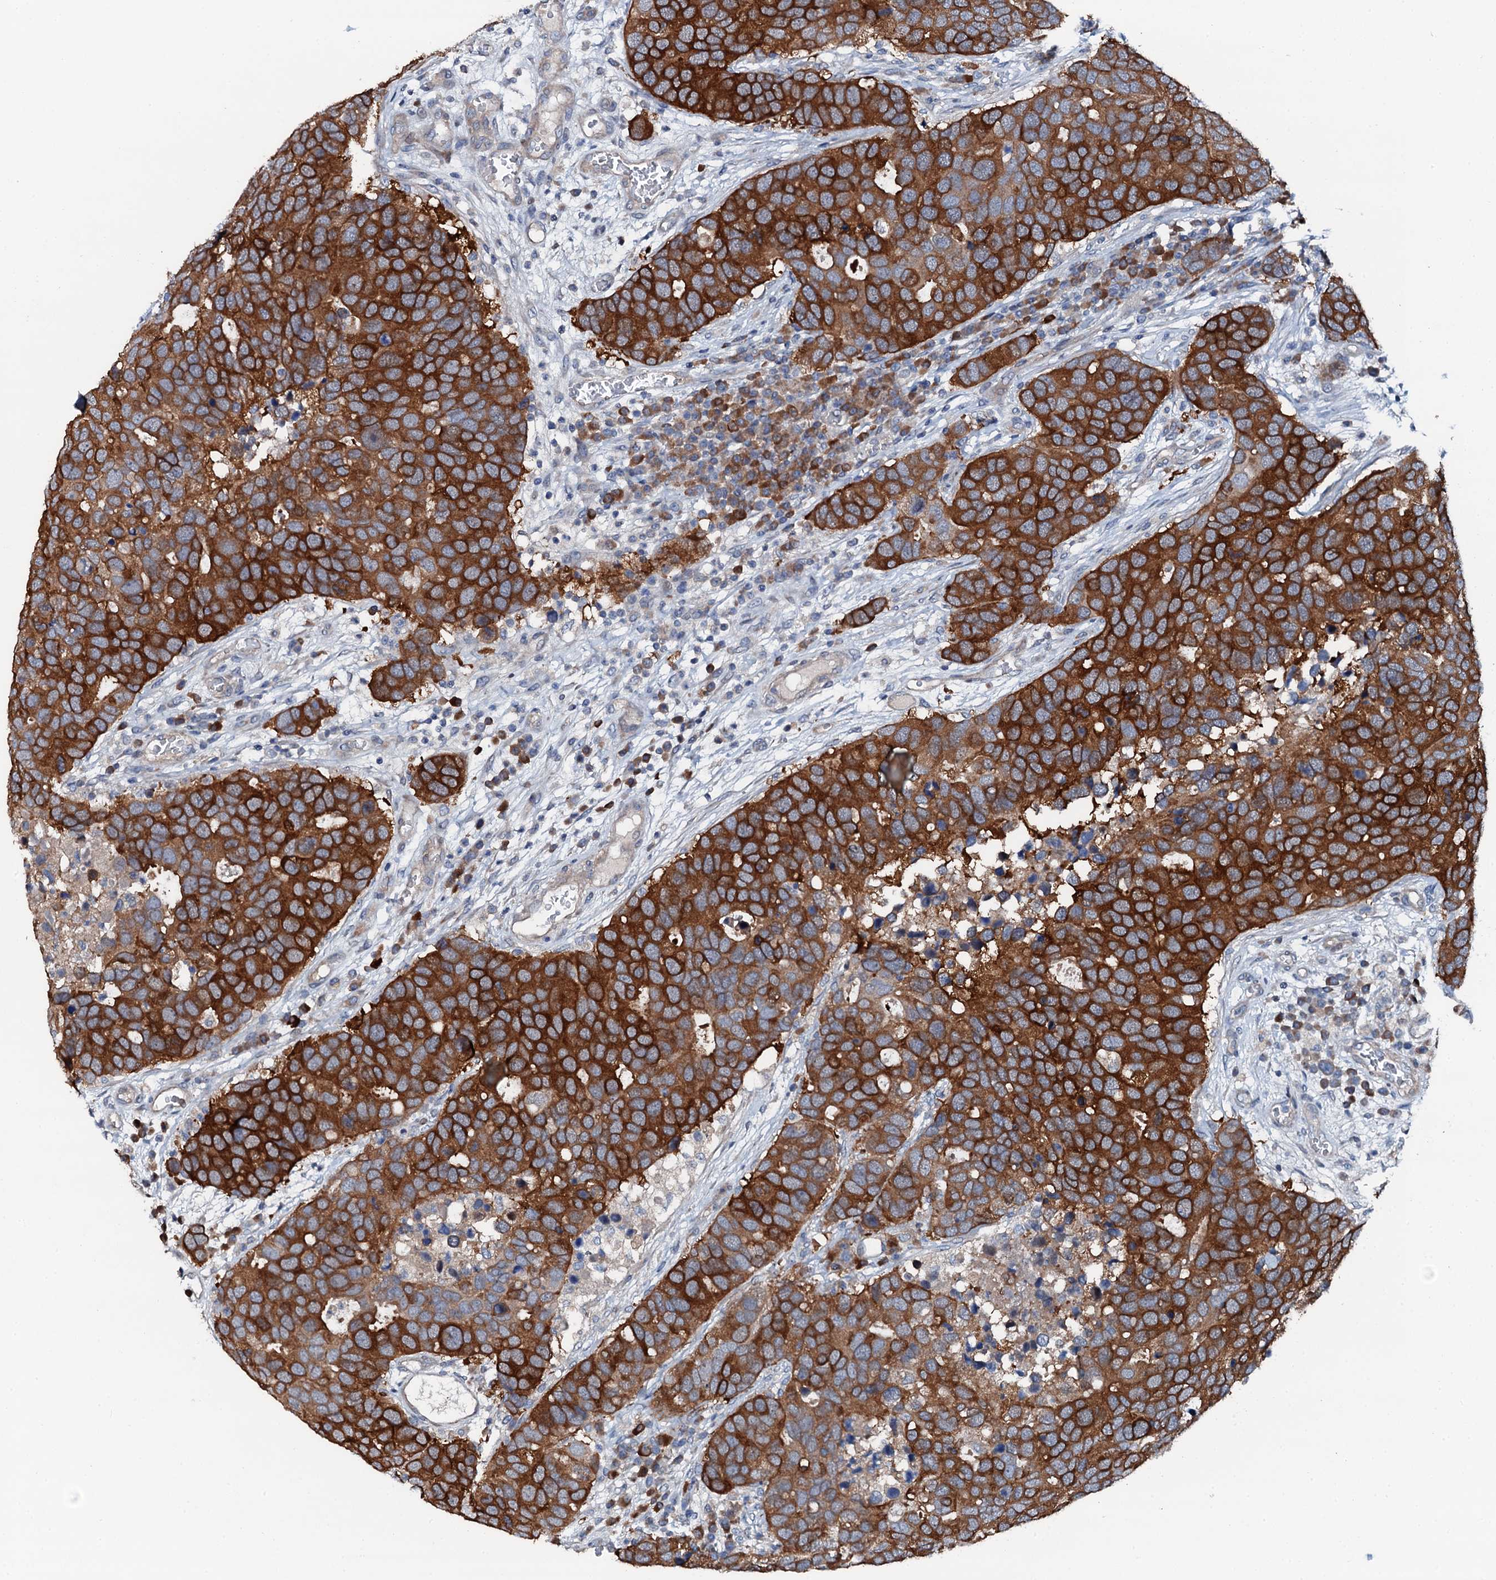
{"staining": {"intensity": "strong", "quantity": ">75%", "location": "cytoplasmic/membranous"}, "tissue": "breast cancer", "cell_type": "Tumor cells", "image_type": "cancer", "snomed": [{"axis": "morphology", "description": "Duct carcinoma"}, {"axis": "topography", "description": "Breast"}], "caption": "DAB (3,3'-diaminobenzidine) immunohistochemical staining of human invasive ductal carcinoma (breast) reveals strong cytoplasmic/membranous protein staining in approximately >75% of tumor cells.", "gene": "GFOD2", "patient": {"sex": "female", "age": 83}}